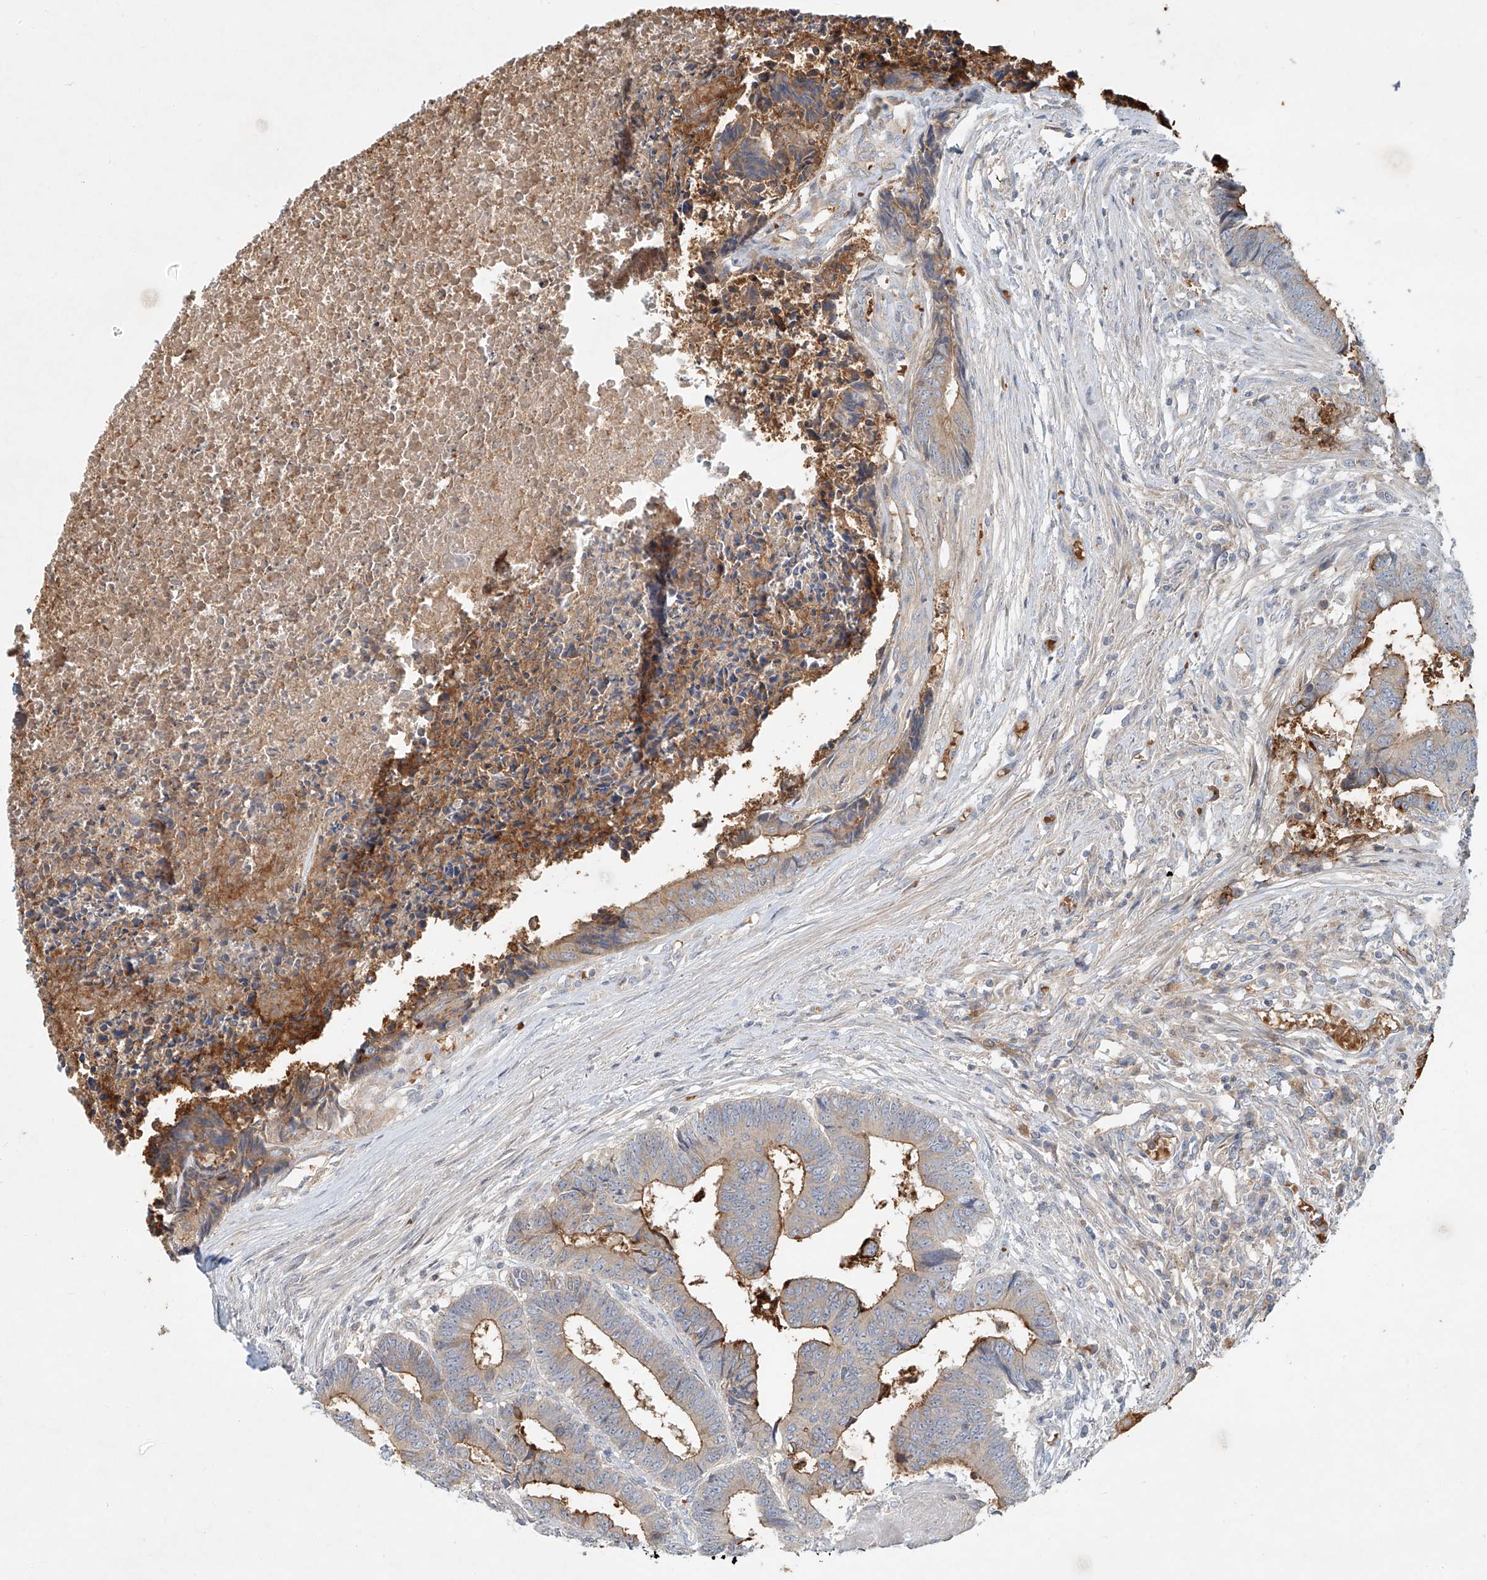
{"staining": {"intensity": "moderate", "quantity": ">75%", "location": "cytoplasmic/membranous"}, "tissue": "colorectal cancer", "cell_type": "Tumor cells", "image_type": "cancer", "snomed": [{"axis": "morphology", "description": "Adenocarcinoma, NOS"}, {"axis": "topography", "description": "Rectum"}], "caption": "There is medium levels of moderate cytoplasmic/membranous positivity in tumor cells of colorectal cancer (adenocarcinoma), as demonstrated by immunohistochemical staining (brown color).", "gene": "SYTL3", "patient": {"sex": "male", "age": 84}}